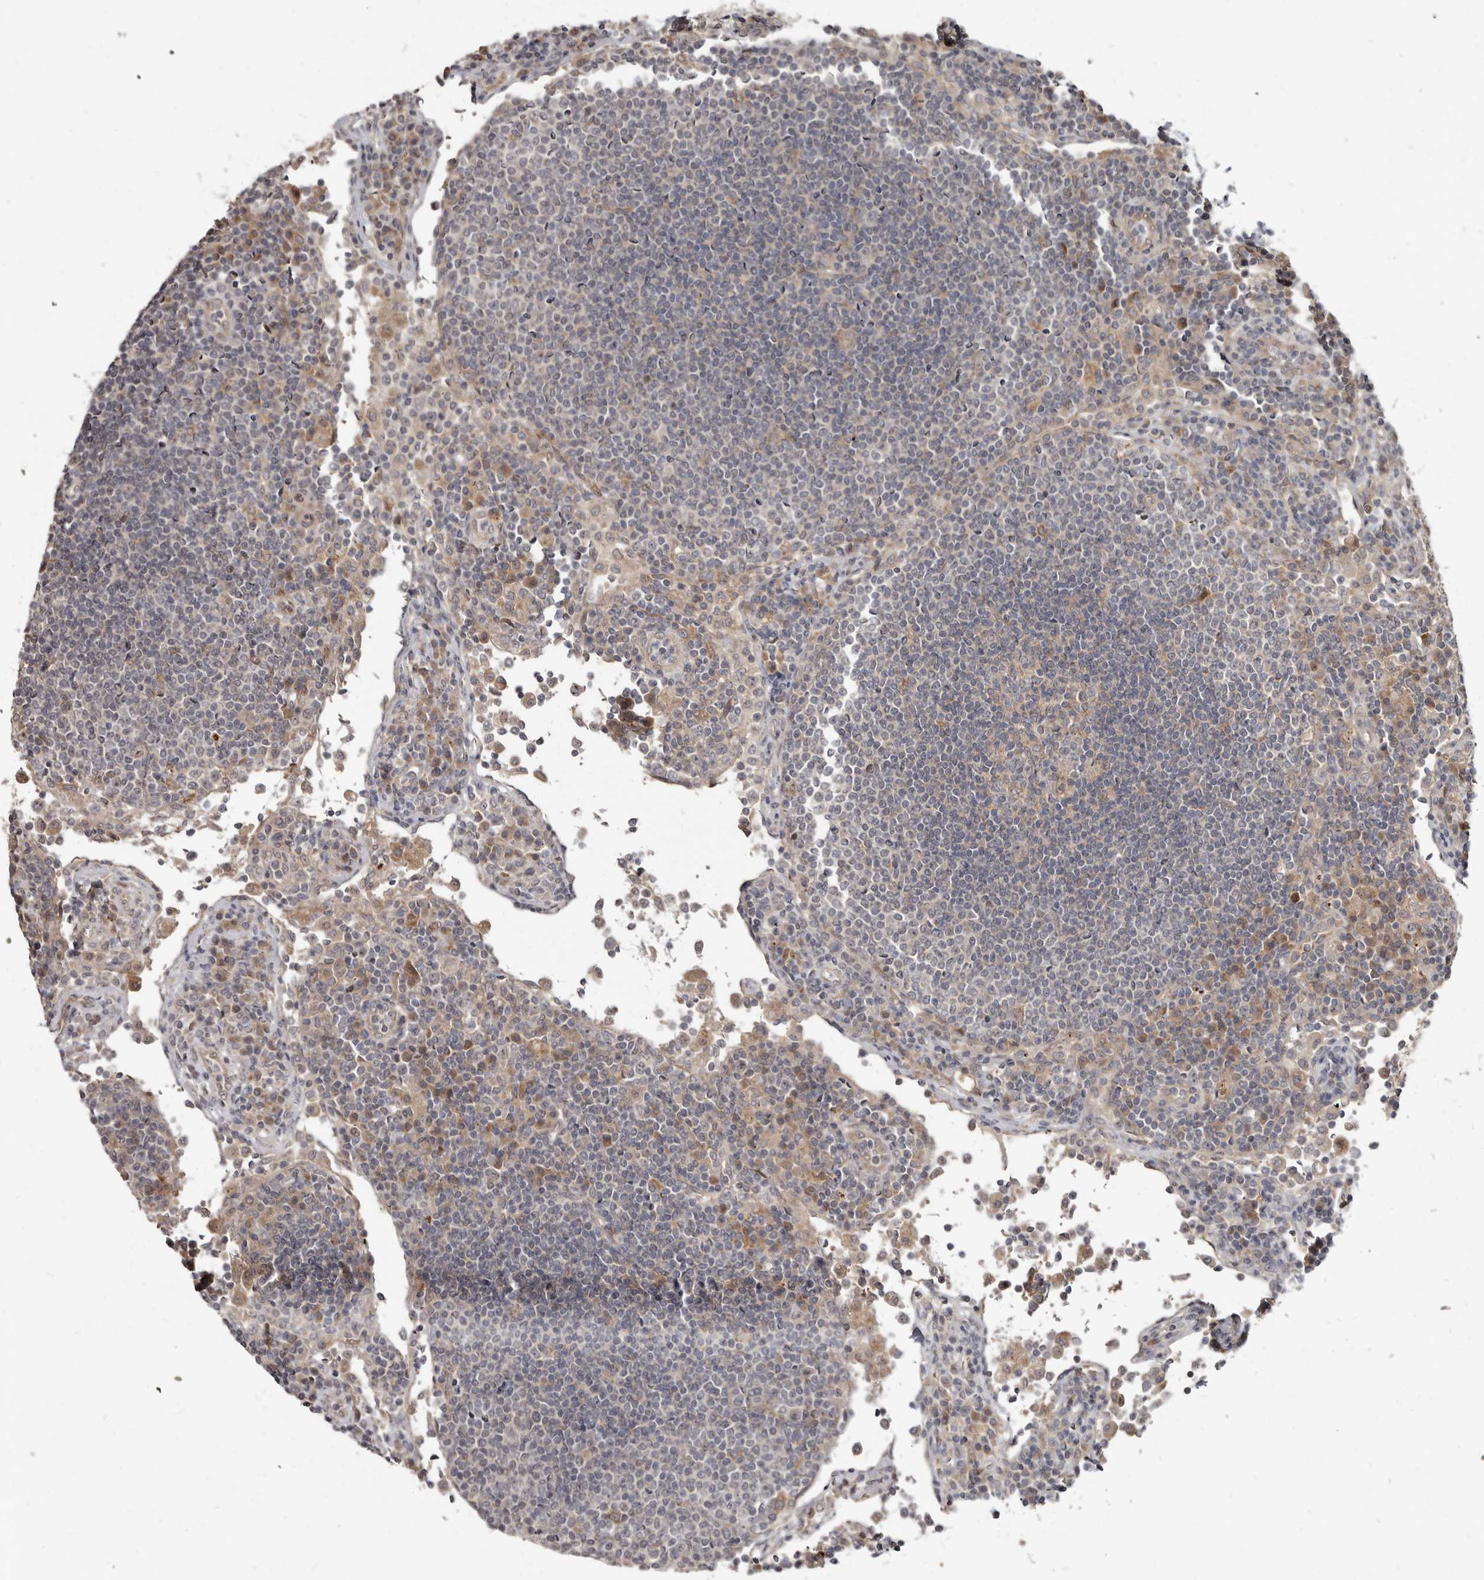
{"staining": {"intensity": "weak", "quantity": "<25%", "location": "cytoplasmic/membranous"}, "tissue": "lymph node", "cell_type": "Germinal center cells", "image_type": "normal", "snomed": [{"axis": "morphology", "description": "Normal tissue, NOS"}, {"axis": "topography", "description": "Lymph node"}], "caption": "Lymph node was stained to show a protein in brown. There is no significant positivity in germinal center cells. The staining was performed using DAB (3,3'-diaminobenzidine) to visualize the protein expression in brown, while the nuclei were stained in blue with hematoxylin (Magnification: 20x).", "gene": "BAD", "patient": {"sex": "female", "age": 53}}